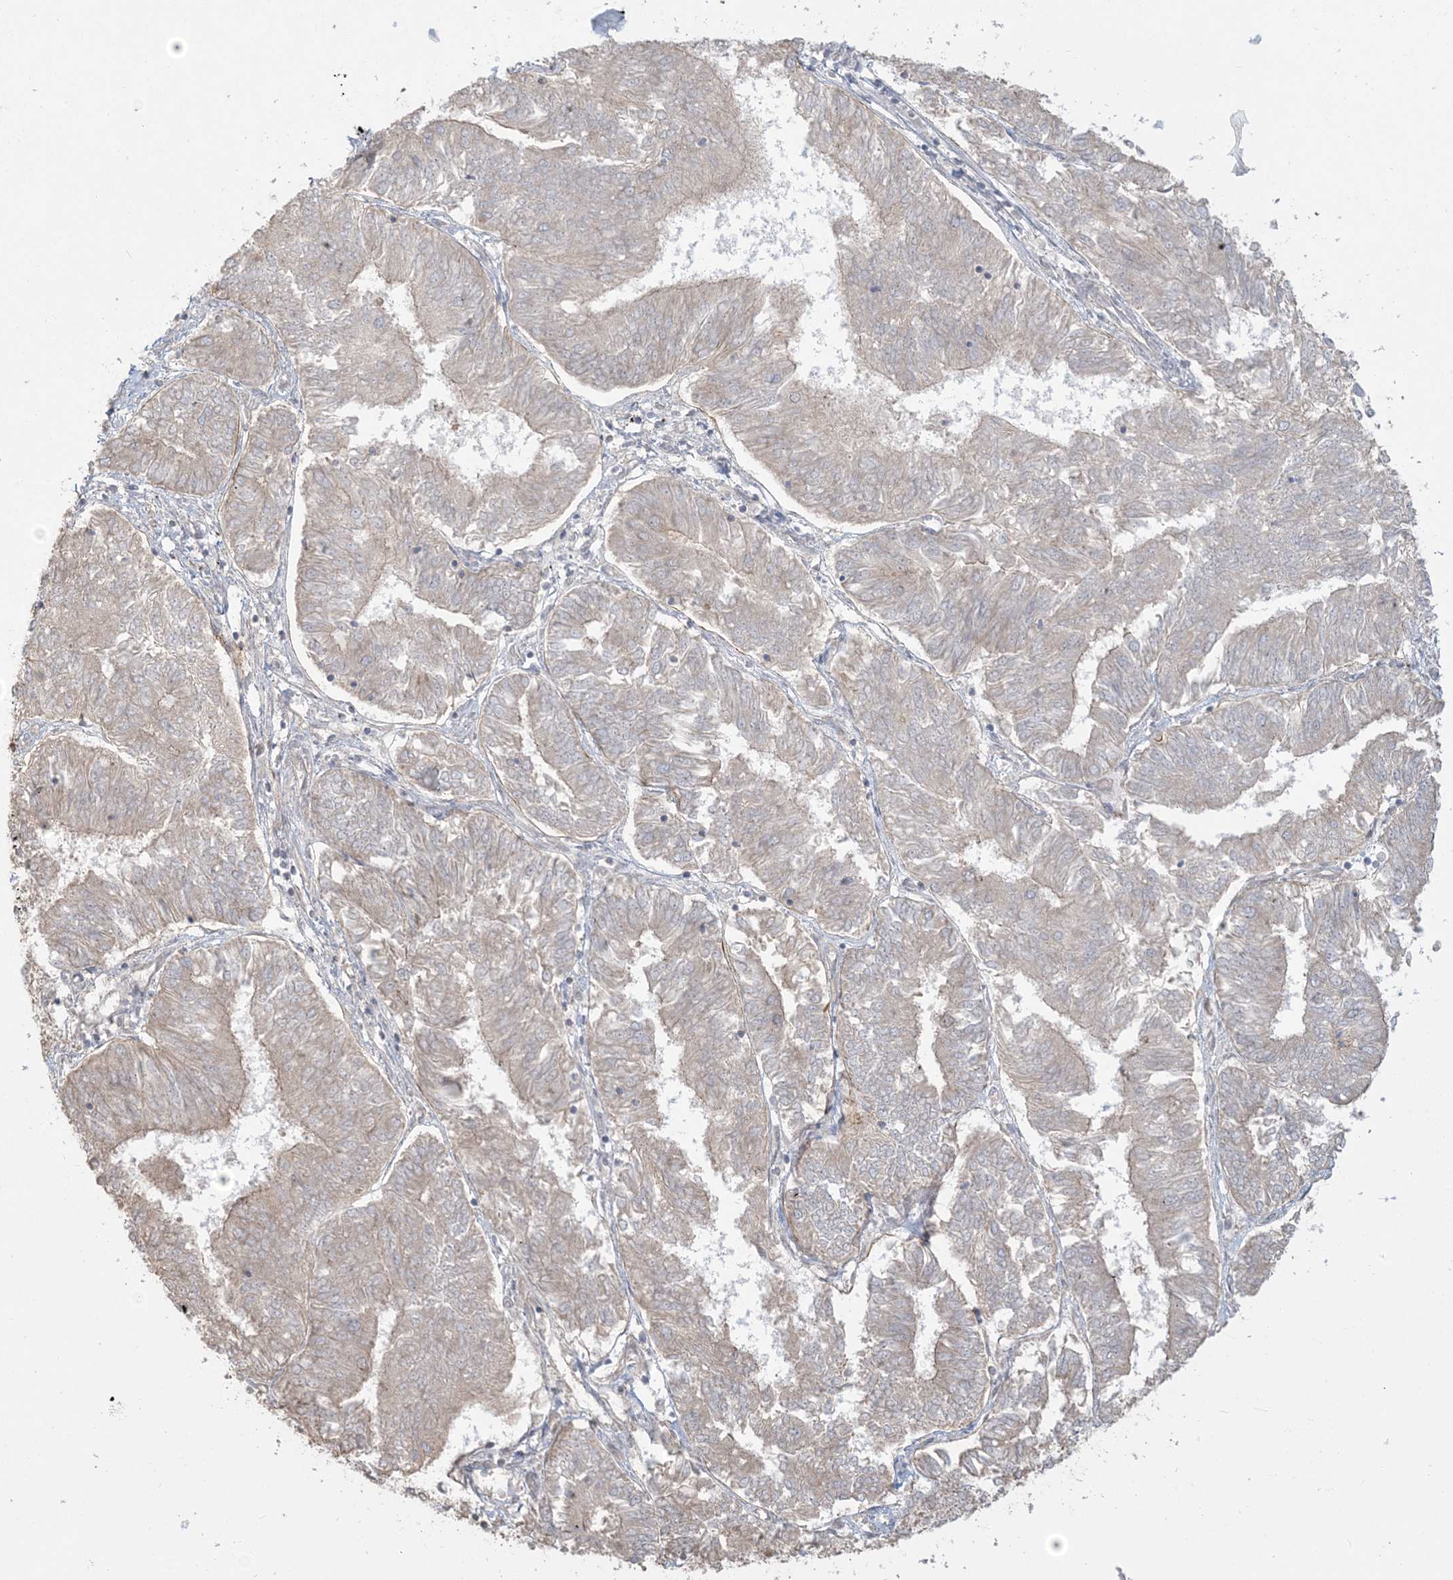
{"staining": {"intensity": "negative", "quantity": "none", "location": "none"}, "tissue": "endometrial cancer", "cell_type": "Tumor cells", "image_type": "cancer", "snomed": [{"axis": "morphology", "description": "Adenocarcinoma, NOS"}, {"axis": "topography", "description": "Endometrium"}], "caption": "Immunohistochemical staining of adenocarcinoma (endometrial) displays no significant expression in tumor cells.", "gene": "ABCF3", "patient": {"sex": "female", "age": 58}}